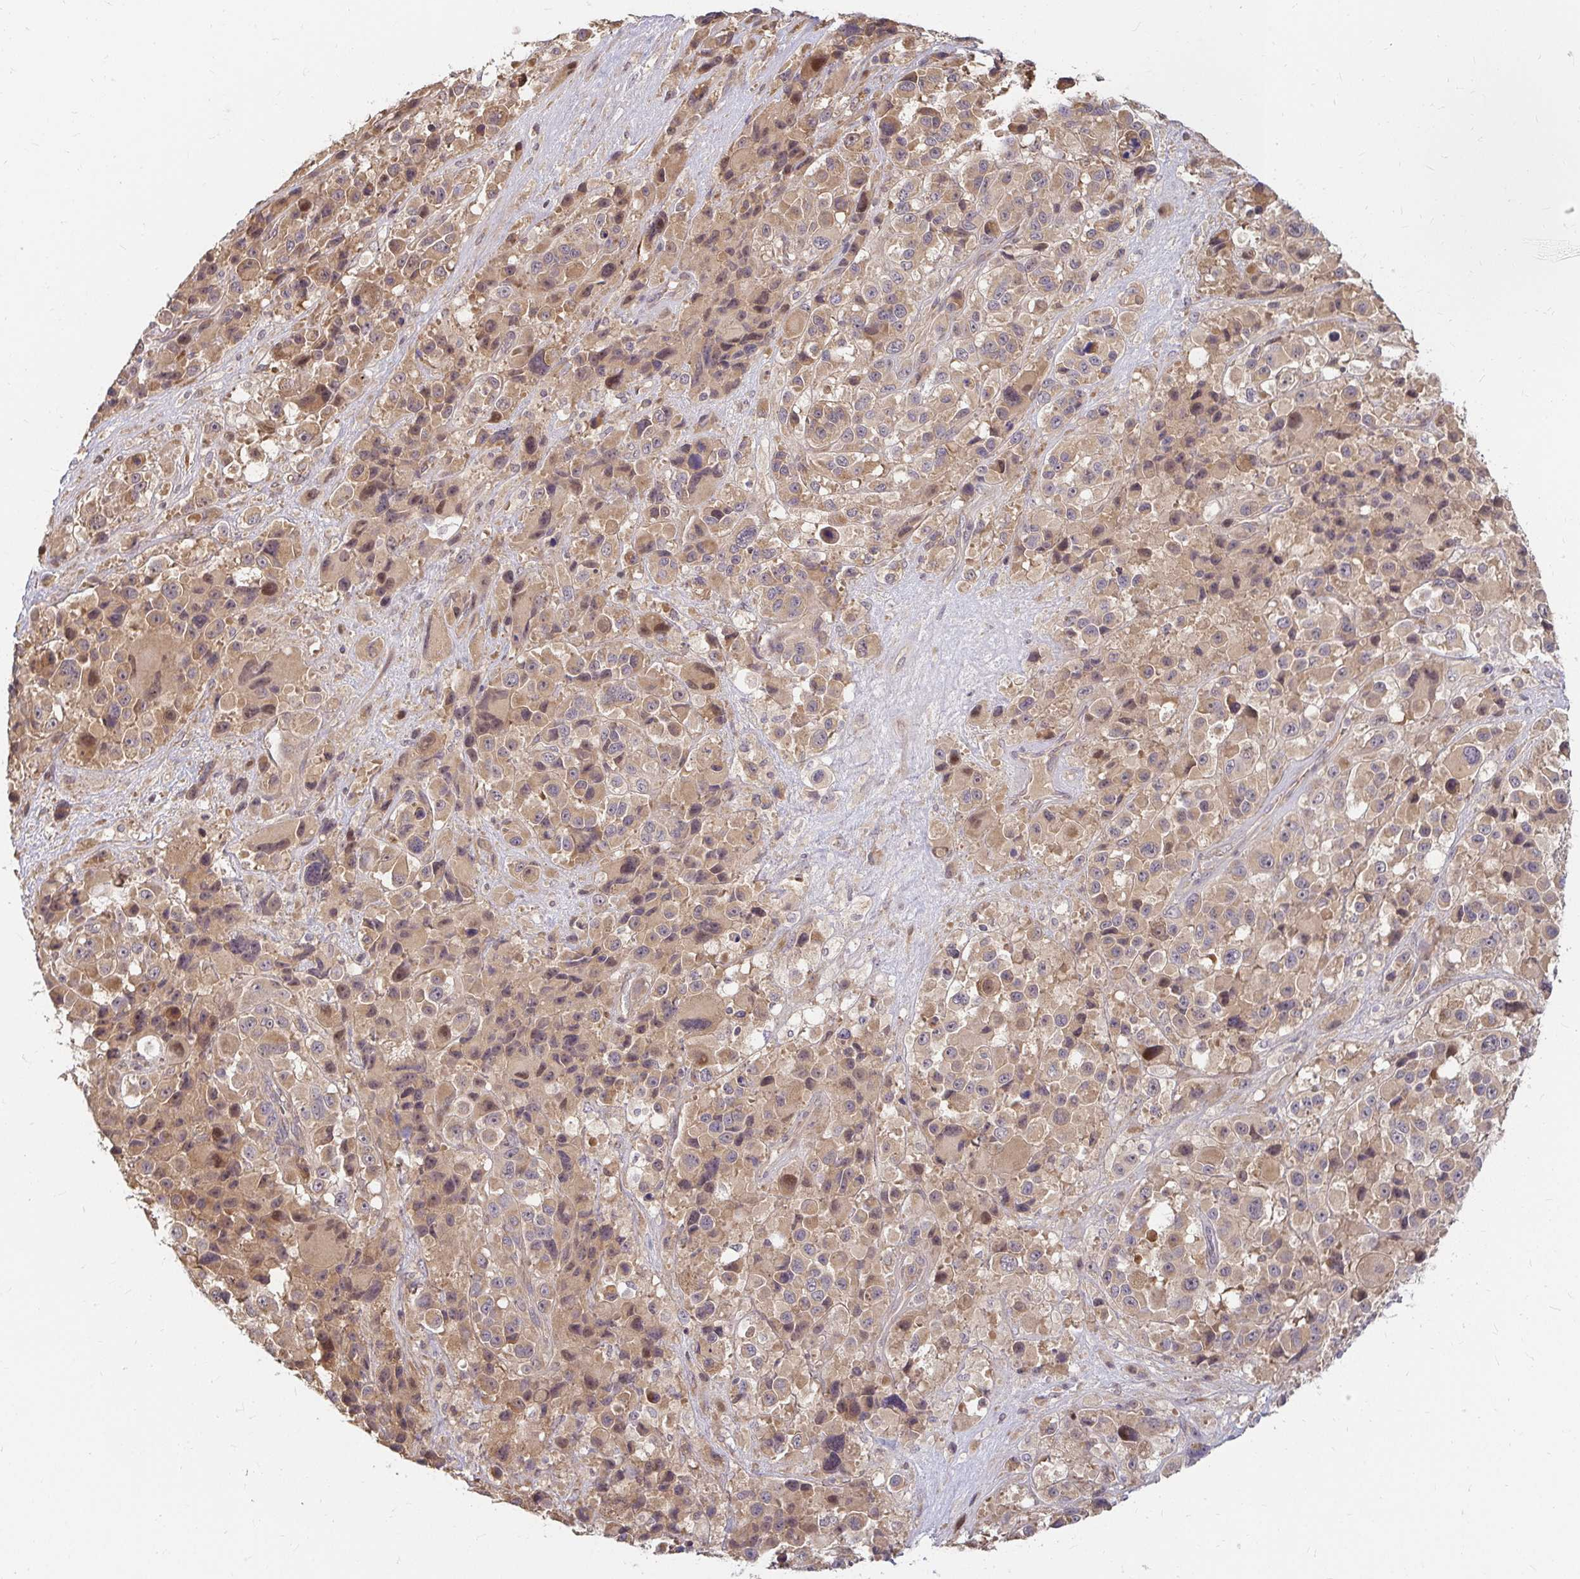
{"staining": {"intensity": "weak", "quantity": ">75%", "location": "cytoplasmic/membranous,nuclear"}, "tissue": "melanoma", "cell_type": "Tumor cells", "image_type": "cancer", "snomed": [{"axis": "morphology", "description": "Malignant melanoma, Metastatic site"}, {"axis": "topography", "description": "Lymph node"}], "caption": "DAB (3,3'-diaminobenzidine) immunohistochemical staining of human melanoma shows weak cytoplasmic/membranous and nuclear protein expression in about >75% of tumor cells.", "gene": "CAST", "patient": {"sex": "female", "age": 65}}